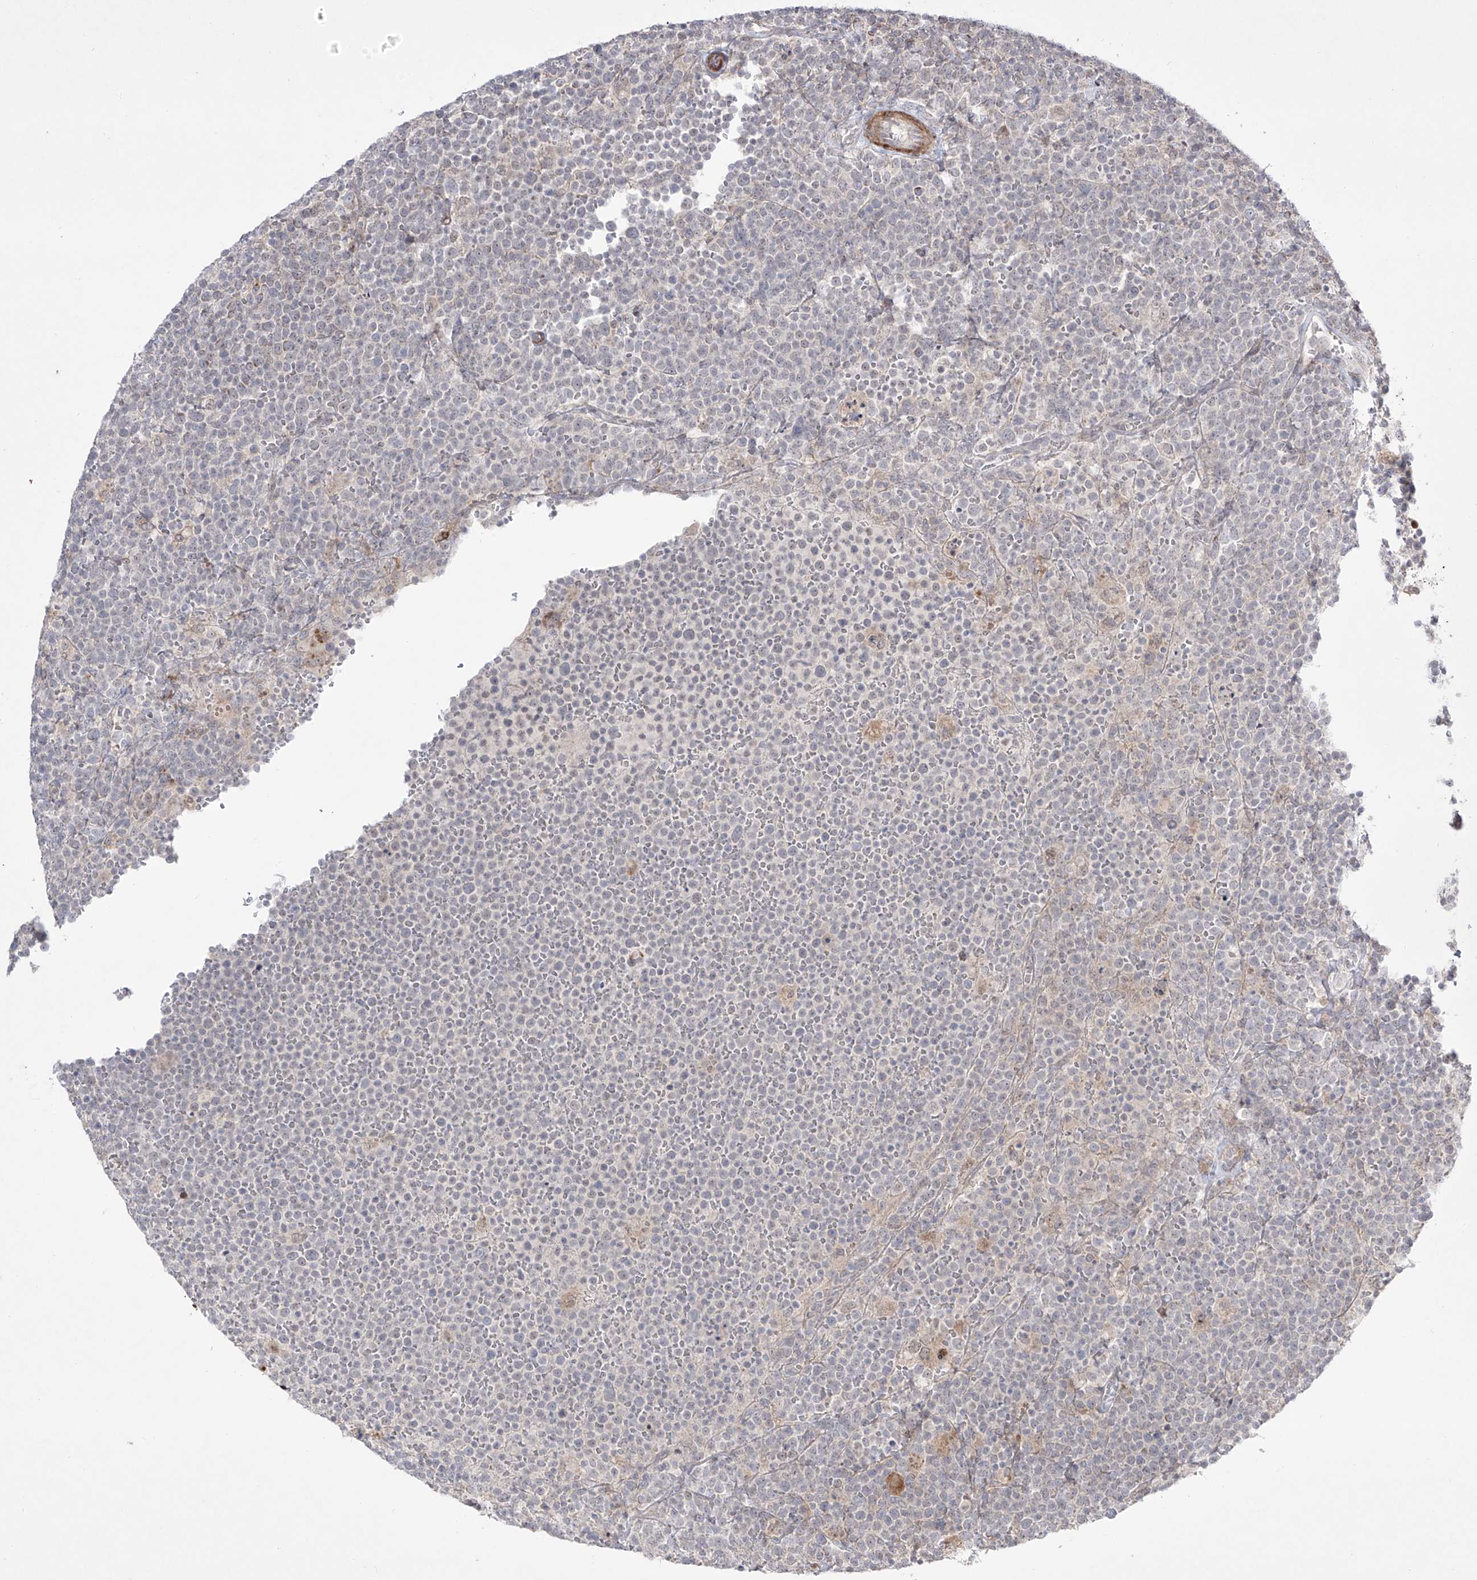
{"staining": {"intensity": "negative", "quantity": "none", "location": "none"}, "tissue": "lymphoma", "cell_type": "Tumor cells", "image_type": "cancer", "snomed": [{"axis": "morphology", "description": "Malignant lymphoma, non-Hodgkin's type, High grade"}, {"axis": "topography", "description": "Lymph node"}], "caption": "This is a image of IHC staining of lymphoma, which shows no positivity in tumor cells. (Stains: DAB IHC with hematoxylin counter stain, Microscopy: brightfield microscopy at high magnification).", "gene": "KDM1B", "patient": {"sex": "male", "age": 61}}